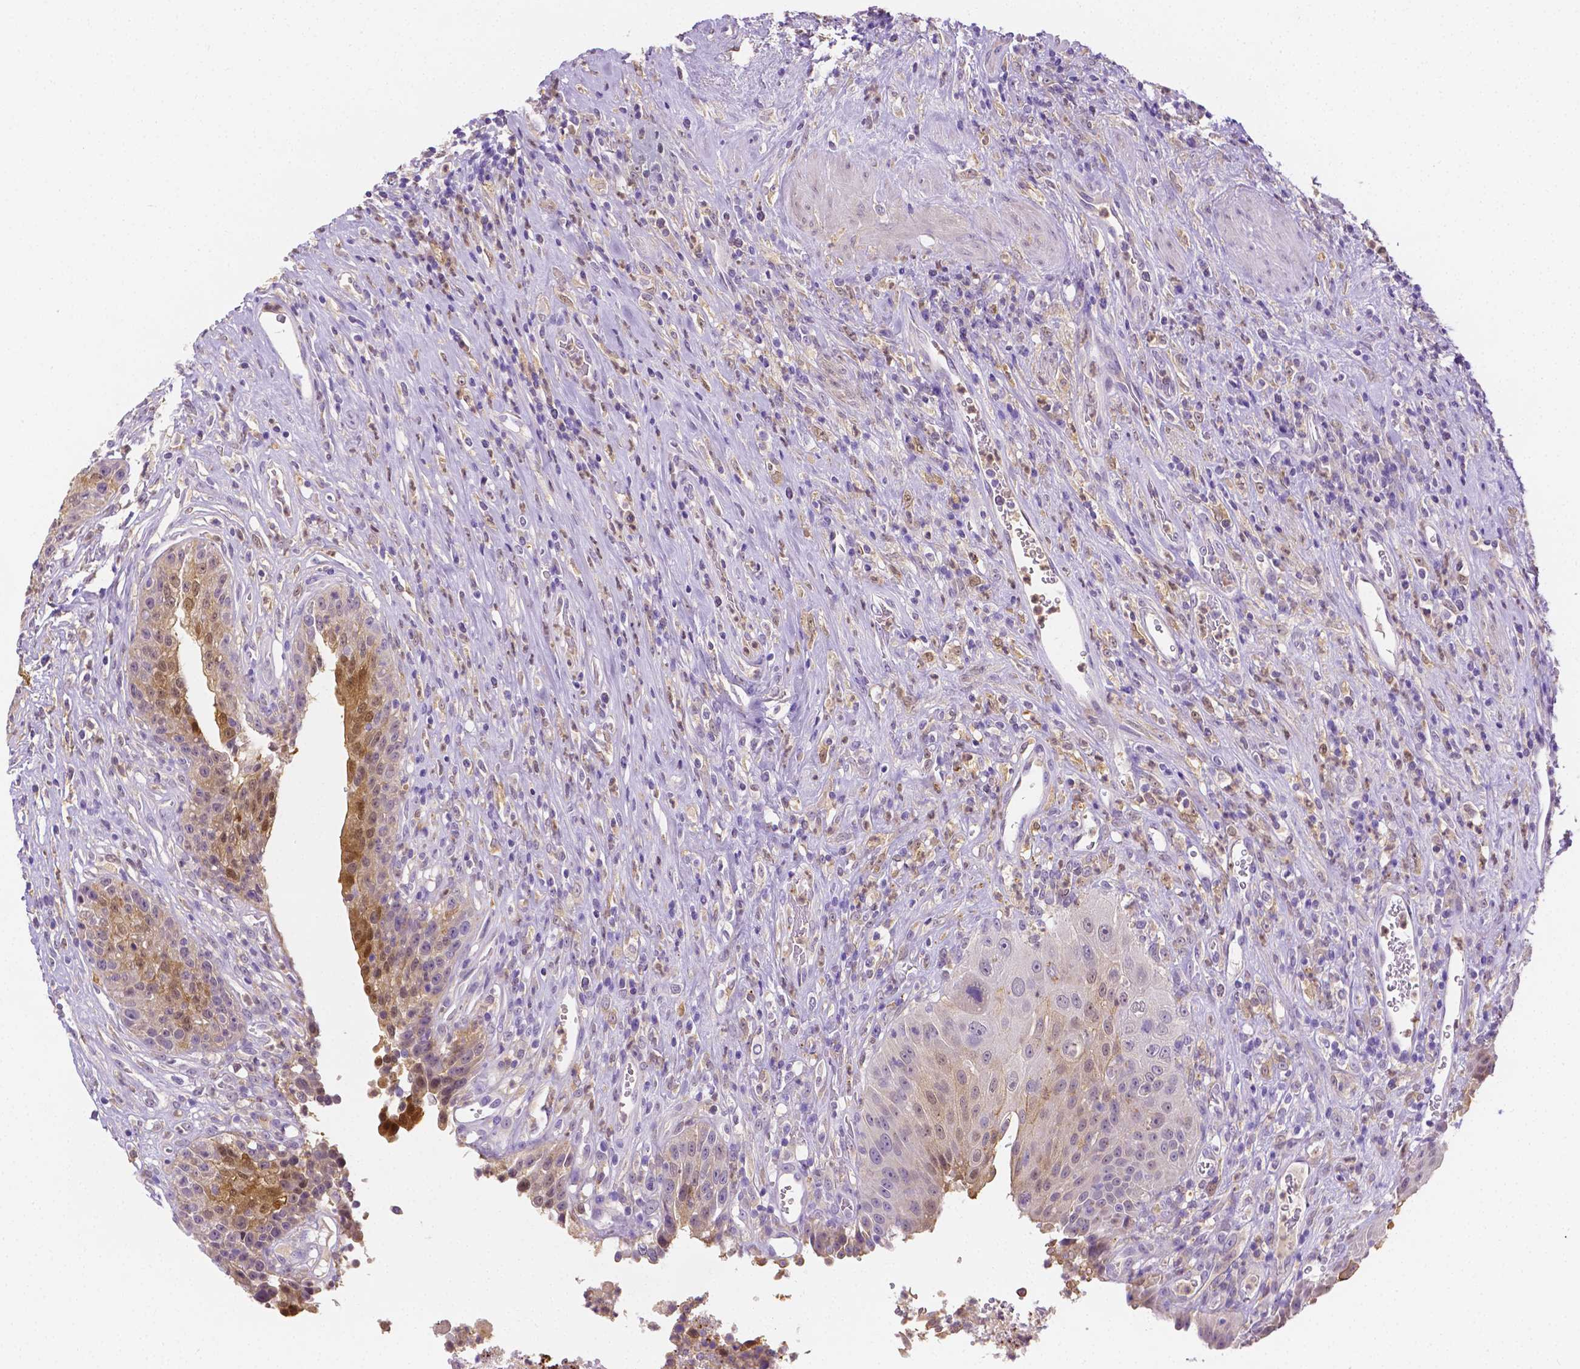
{"staining": {"intensity": "moderate", "quantity": "25%-75%", "location": "cytoplasmic/membranous,nuclear"}, "tissue": "urinary bladder", "cell_type": "Urothelial cells", "image_type": "normal", "snomed": [{"axis": "morphology", "description": "Normal tissue, NOS"}, {"axis": "topography", "description": "Urinary bladder"}], "caption": "Immunohistochemistry (IHC) (DAB (3,3'-diaminobenzidine)) staining of benign human urinary bladder shows moderate cytoplasmic/membranous,nuclear protein expression in approximately 25%-75% of urothelial cells. The protein of interest is shown in brown color, while the nuclei are stained blue.", "gene": "NXPH2", "patient": {"sex": "female", "age": 56}}